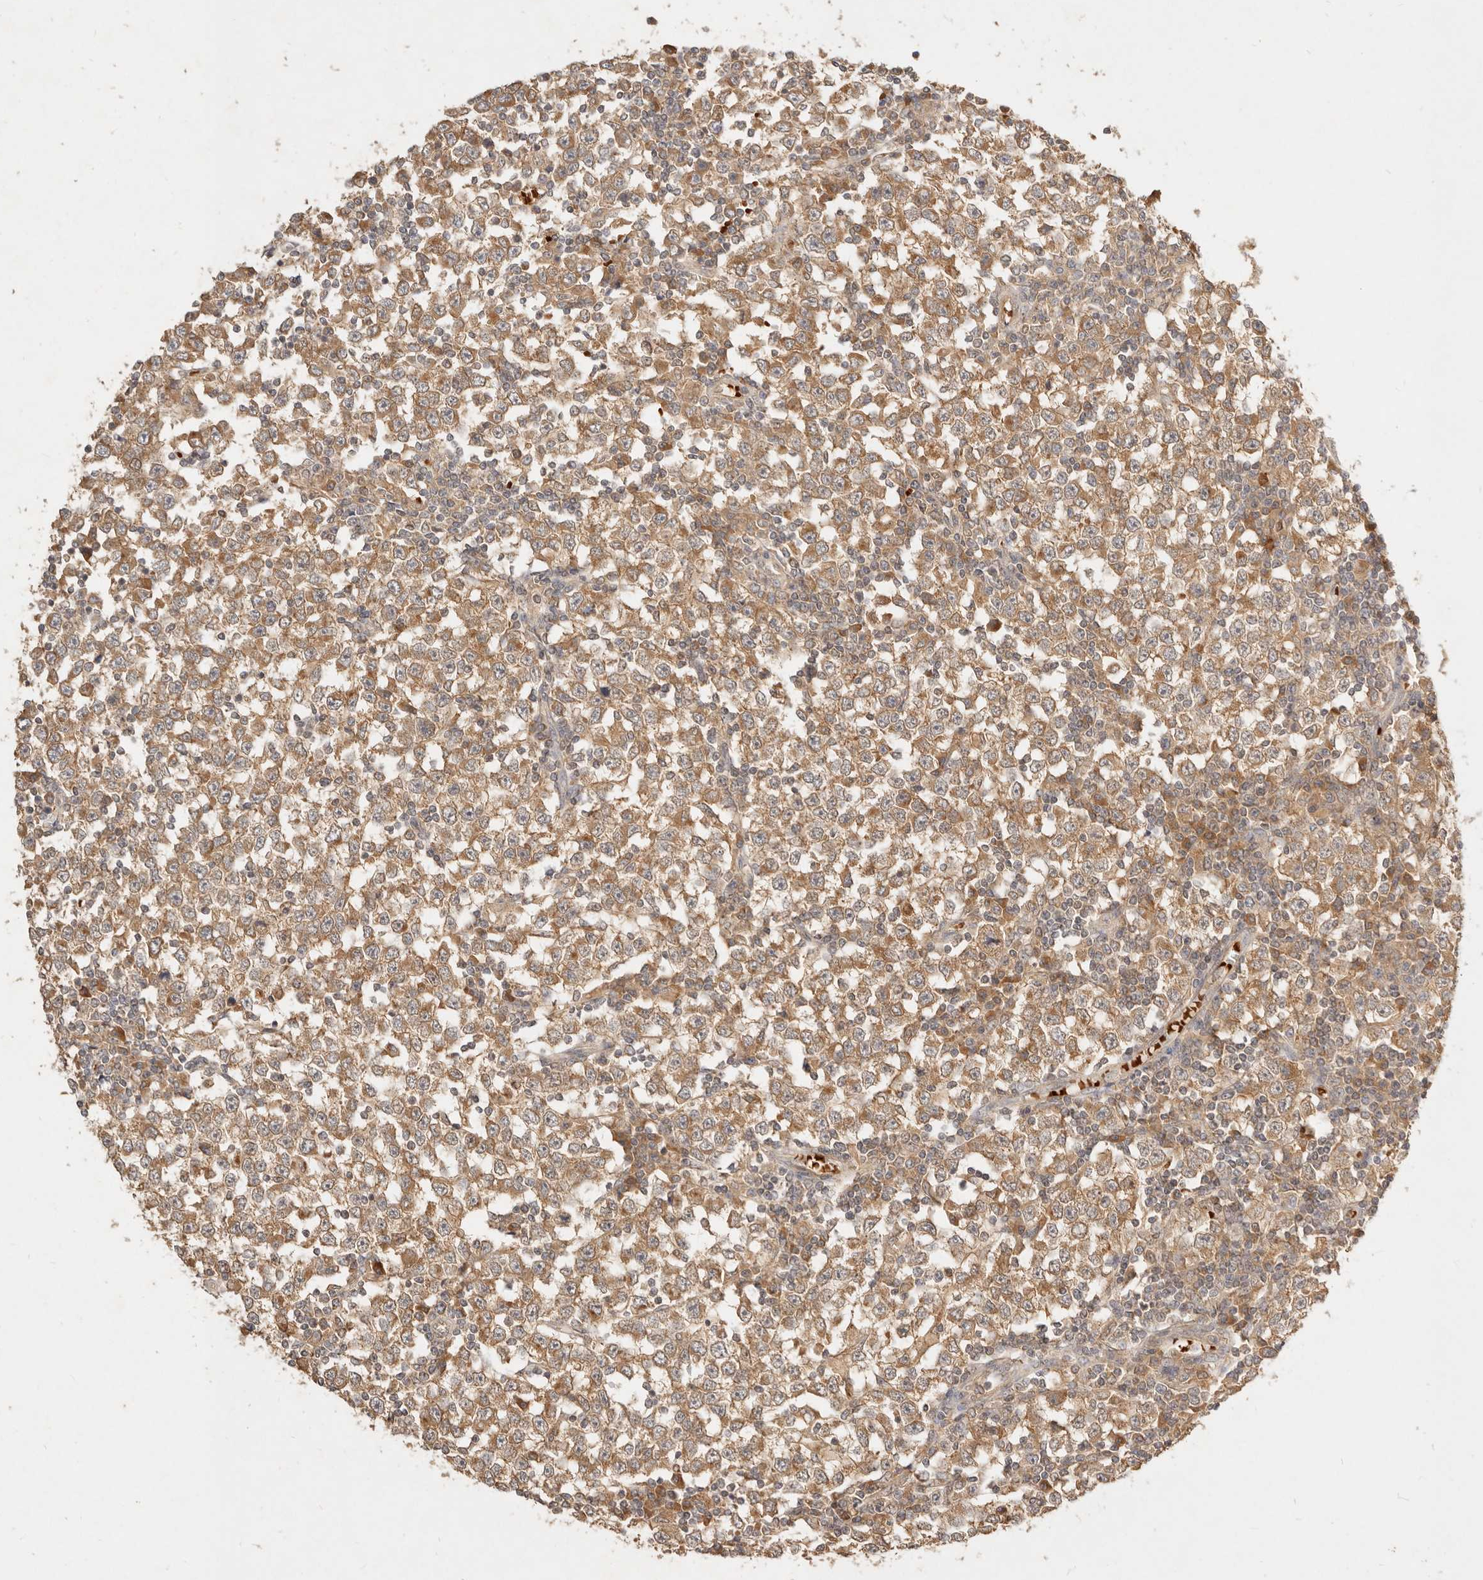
{"staining": {"intensity": "moderate", "quantity": ">75%", "location": "cytoplasmic/membranous"}, "tissue": "testis cancer", "cell_type": "Tumor cells", "image_type": "cancer", "snomed": [{"axis": "morphology", "description": "Seminoma, NOS"}, {"axis": "topography", "description": "Testis"}], "caption": "The photomicrograph exhibits staining of testis seminoma, revealing moderate cytoplasmic/membranous protein positivity (brown color) within tumor cells.", "gene": "FREM2", "patient": {"sex": "male", "age": 65}}